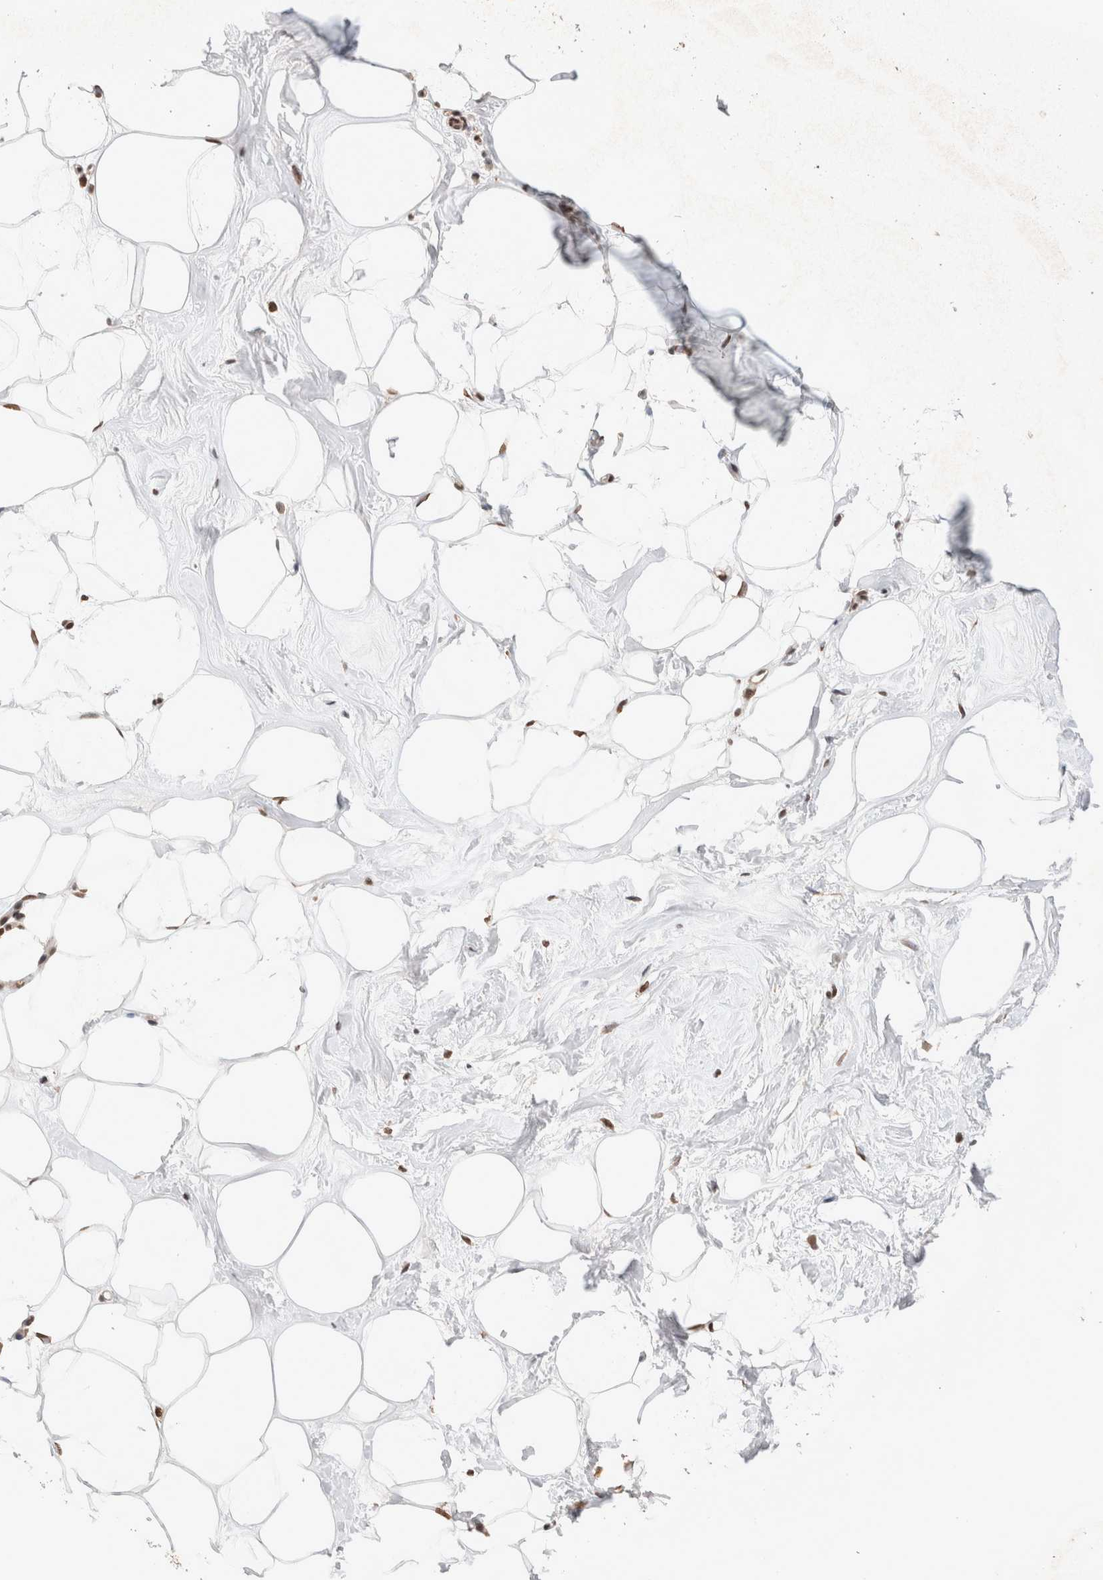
{"staining": {"intensity": "moderate", "quantity": ">75%", "location": "nuclear"}, "tissue": "adipose tissue", "cell_type": "Adipocytes", "image_type": "normal", "snomed": [{"axis": "morphology", "description": "Normal tissue, NOS"}, {"axis": "morphology", "description": "Fibrosis, NOS"}, {"axis": "topography", "description": "Breast"}, {"axis": "topography", "description": "Adipose tissue"}], "caption": "Protein expression analysis of normal adipose tissue shows moderate nuclear positivity in about >75% of adipocytes.", "gene": "TPR", "patient": {"sex": "female", "age": 39}}